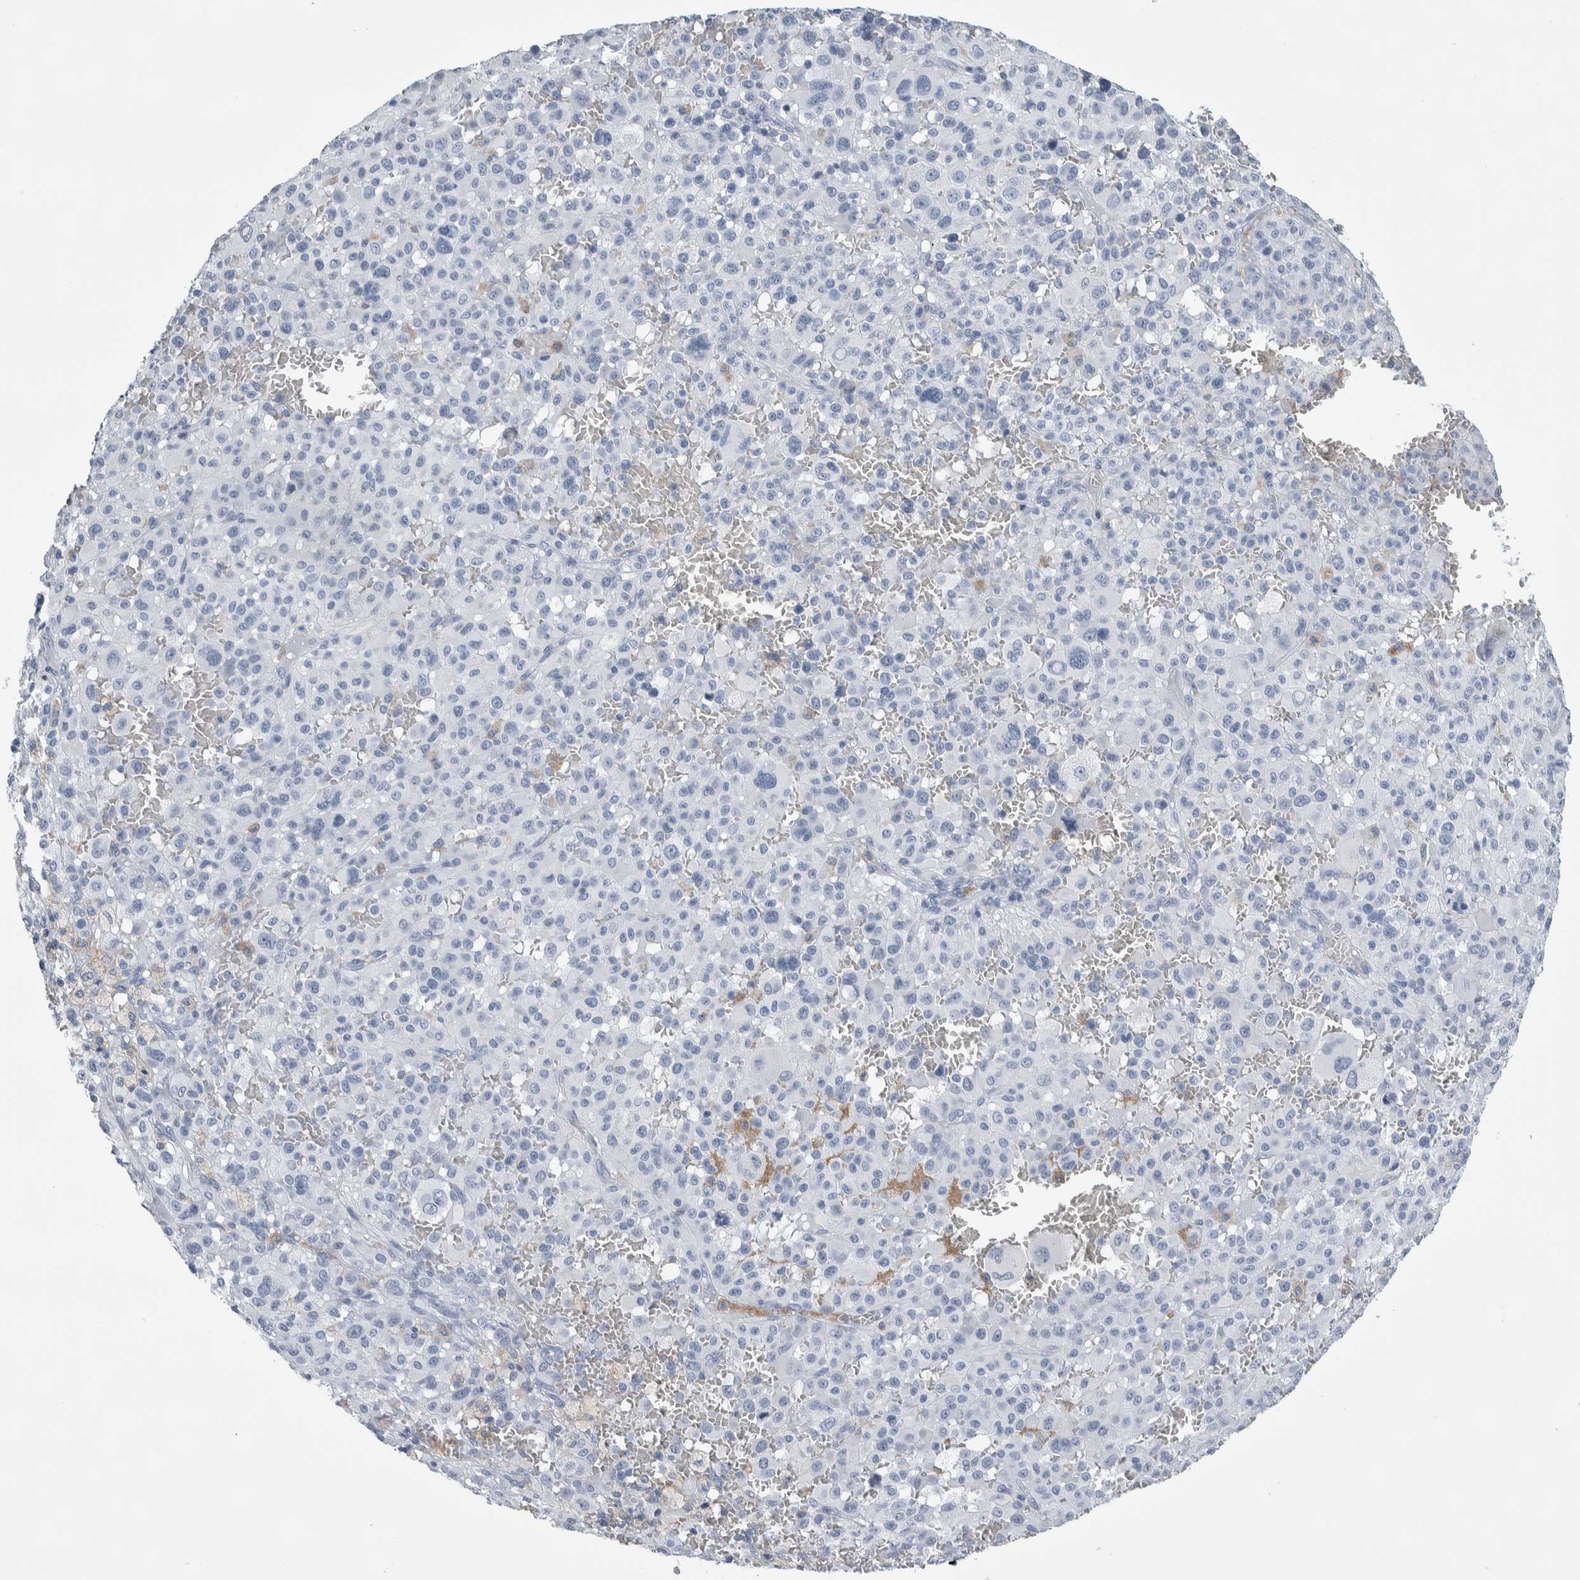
{"staining": {"intensity": "negative", "quantity": "none", "location": "none"}, "tissue": "melanoma", "cell_type": "Tumor cells", "image_type": "cancer", "snomed": [{"axis": "morphology", "description": "Malignant melanoma, Metastatic site"}, {"axis": "topography", "description": "Skin"}], "caption": "A high-resolution image shows IHC staining of melanoma, which reveals no significant positivity in tumor cells.", "gene": "SKAP2", "patient": {"sex": "female", "age": 74}}